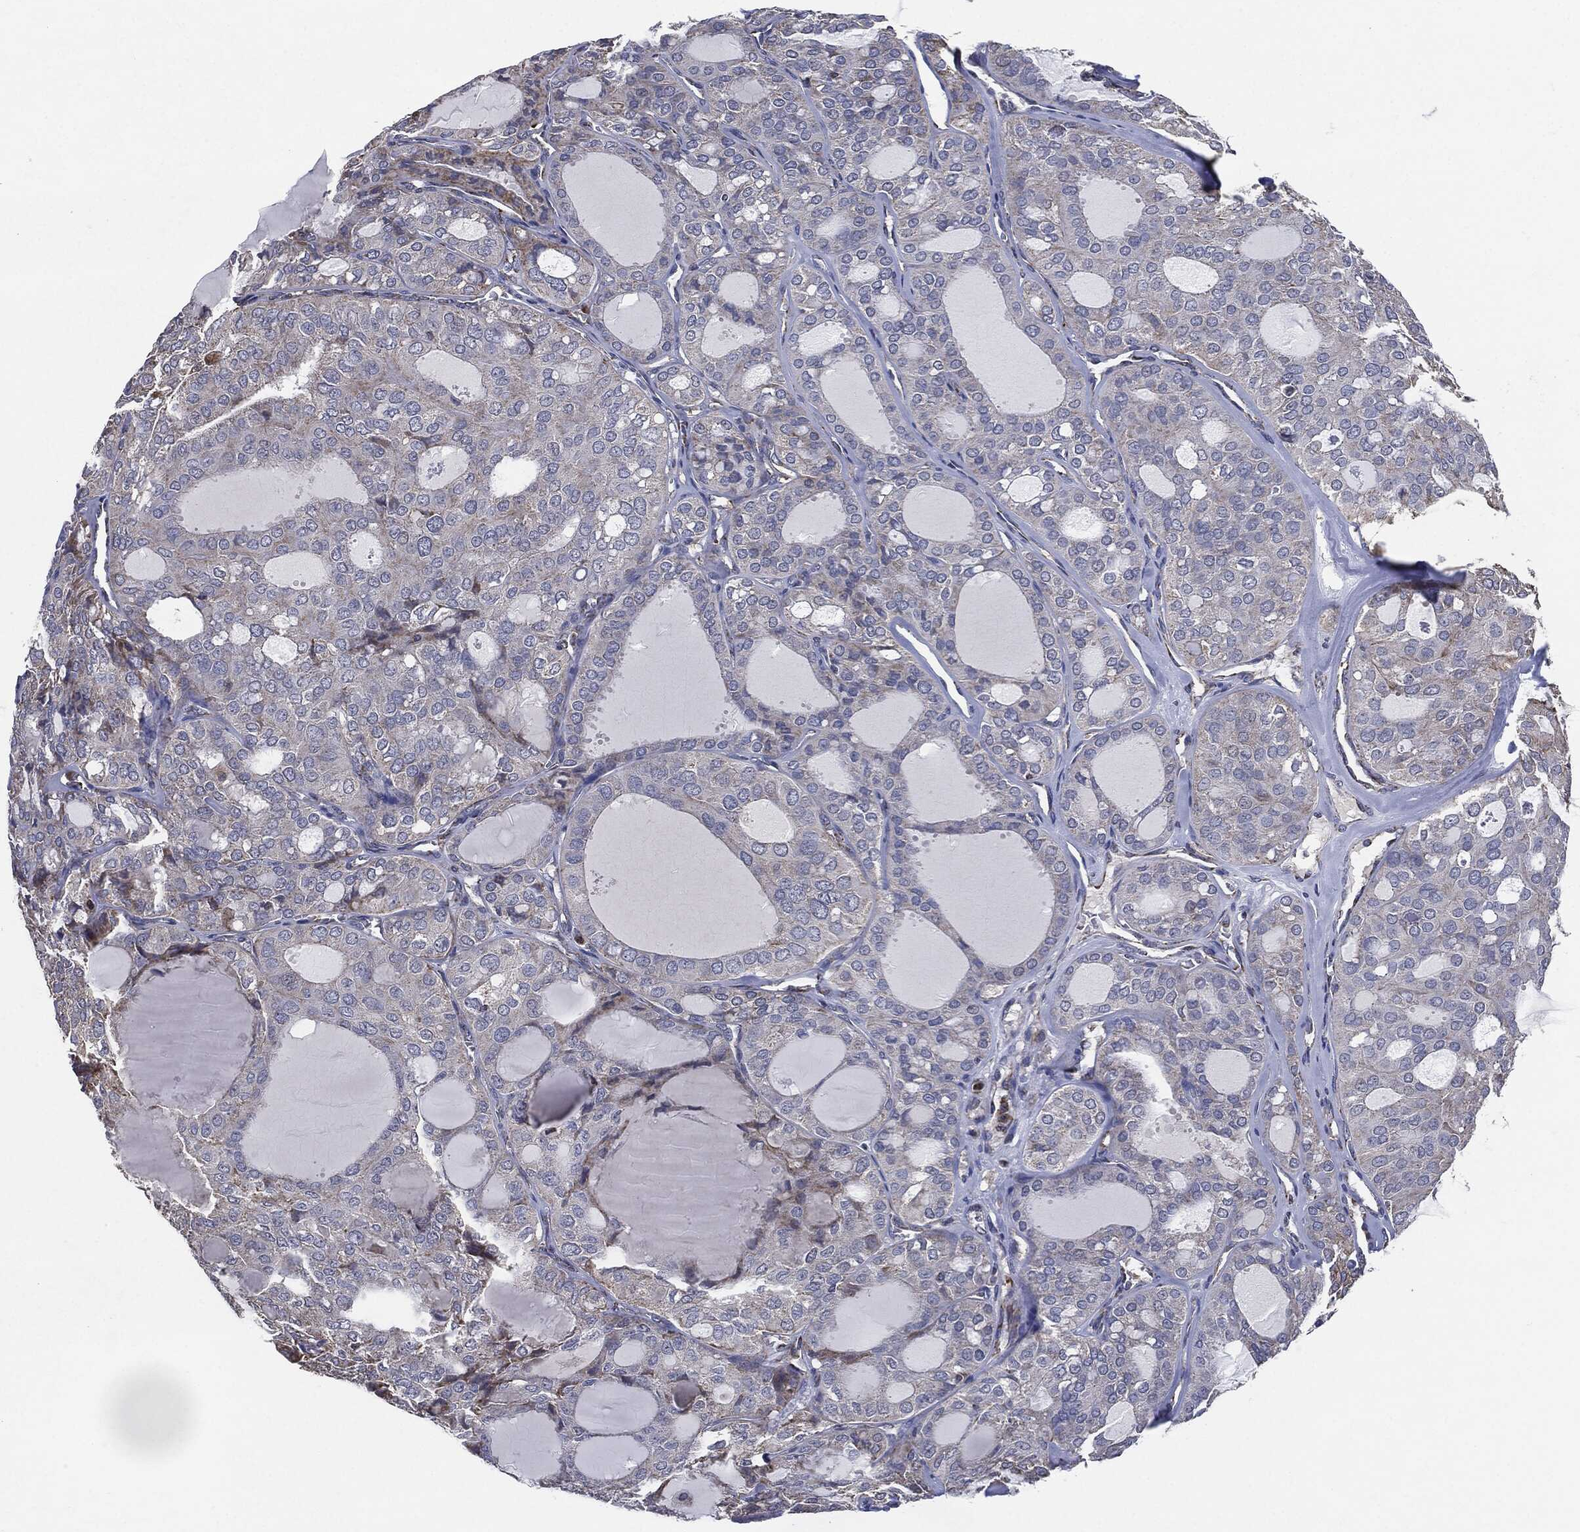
{"staining": {"intensity": "negative", "quantity": "none", "location": "none"}, "tissue": "thyroid cancer", "cell_type": "Tumor cells", "image_type": "cancer", "snomed": [{"axis": "morphology", "description": "Follicular adenoma carcinoma, NOS"}, {"axis": "topography", "description": "Thyroid gland"}], "caption": "Immunohistochemistry micrograph of neoplastic tissue: human thyroid cancer (follicular adenoma carcinoma) stained with DAB reveals no significant protein positivity in tumor cells.", "gene": "NDUFV2", "patient": {"sex": "male", "age": 75}}